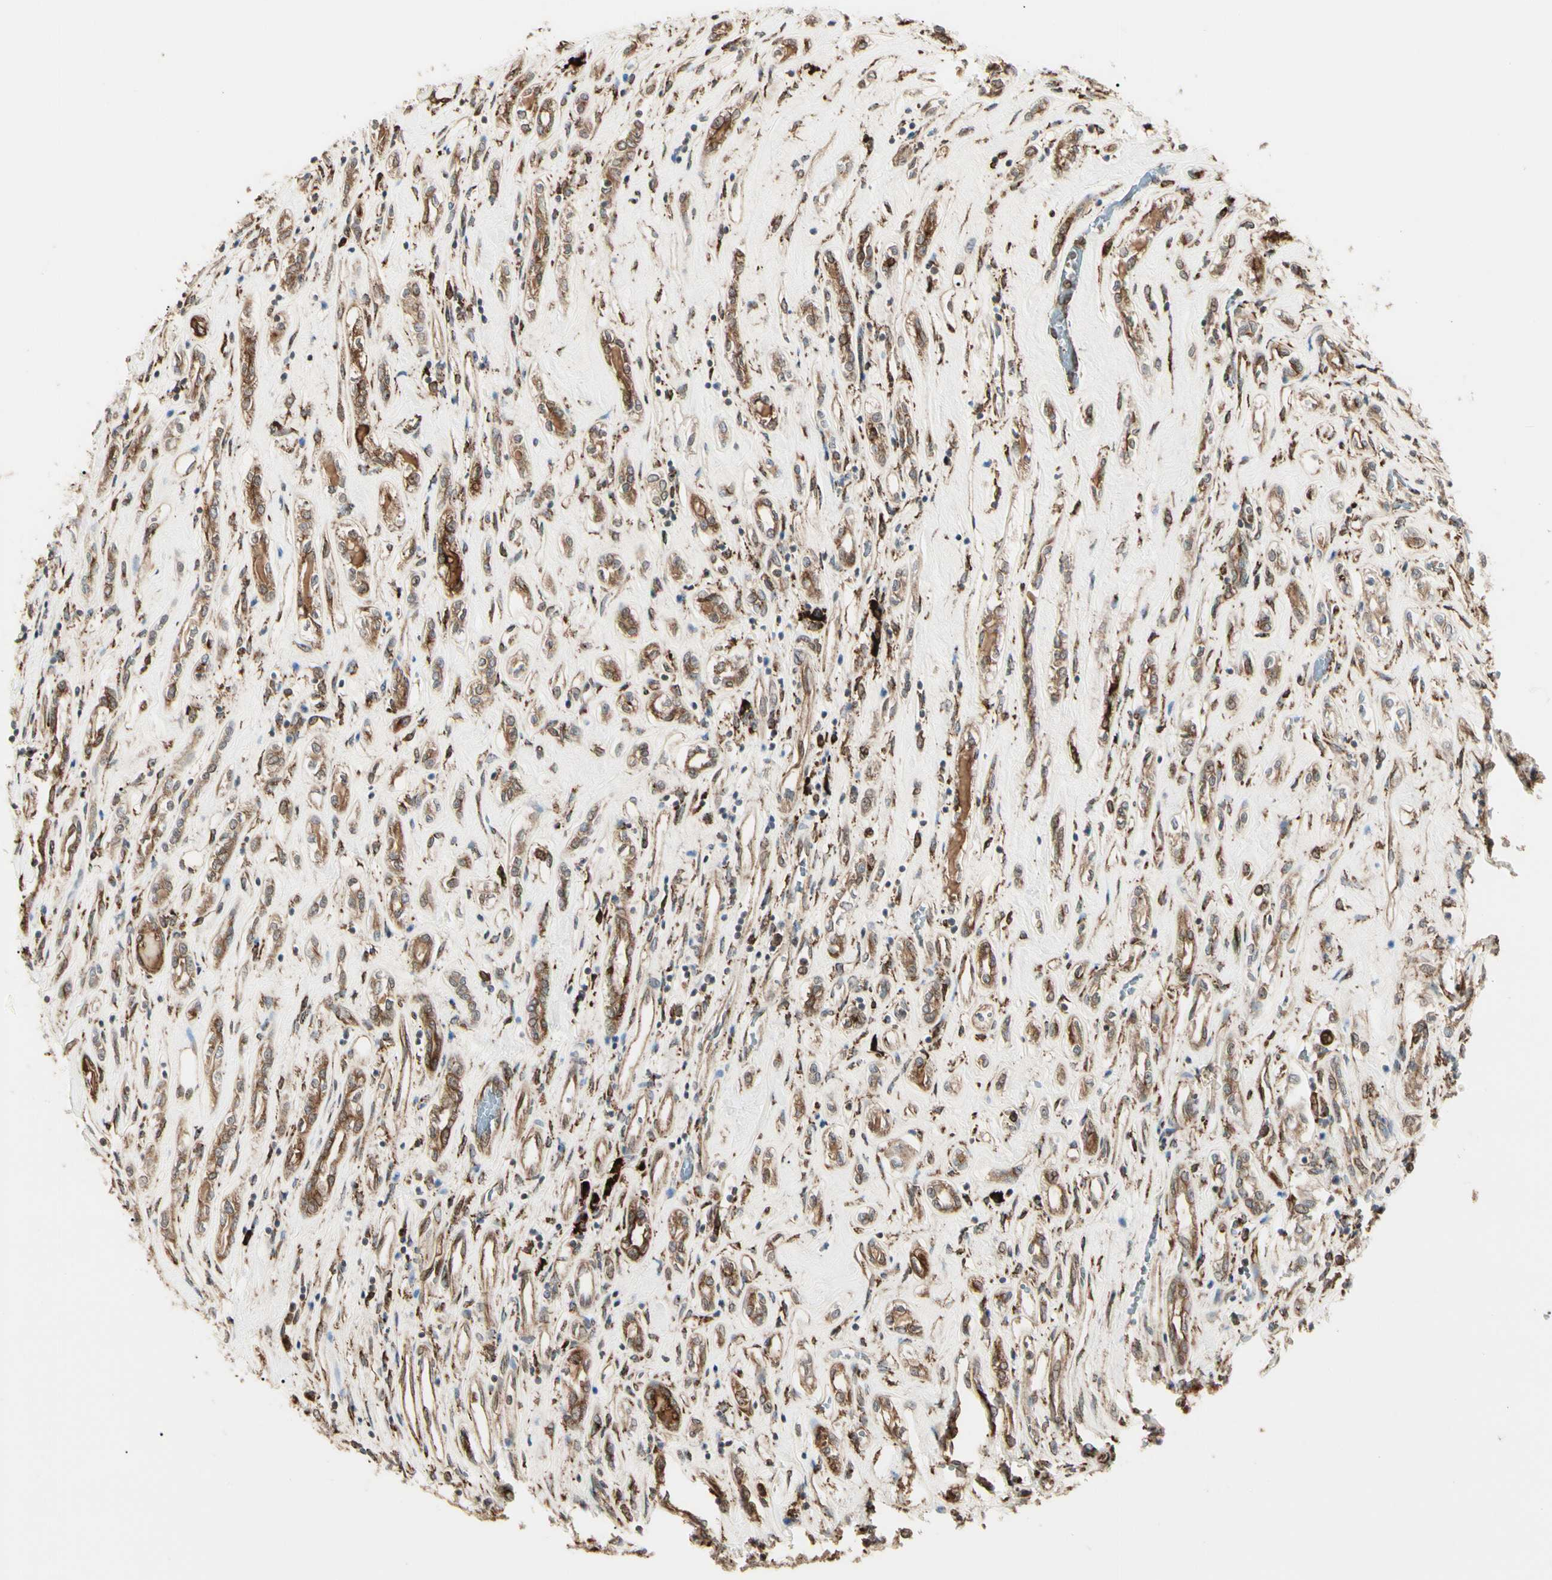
{"staining": {"intensity": "strong", "quantity": ">75%", "location": "cytoplasmic/membranous"}, "tissue": "renal cancer", "cell_type": "Tumor cells", "image_type": "cancer", "snomed": [{"axis": "morphology", "description": "Adenocarcinoma, NOS"}, {"axis": "topography", "description": "Kidney"}], "caption": "A high amount of strong cytoplasmic/membranous expression is seen in approximately >75% of tumor cells in renal cancer tissue.", "gene": "HSP90B1", "patient": {"sex": "female", "age": 70}}